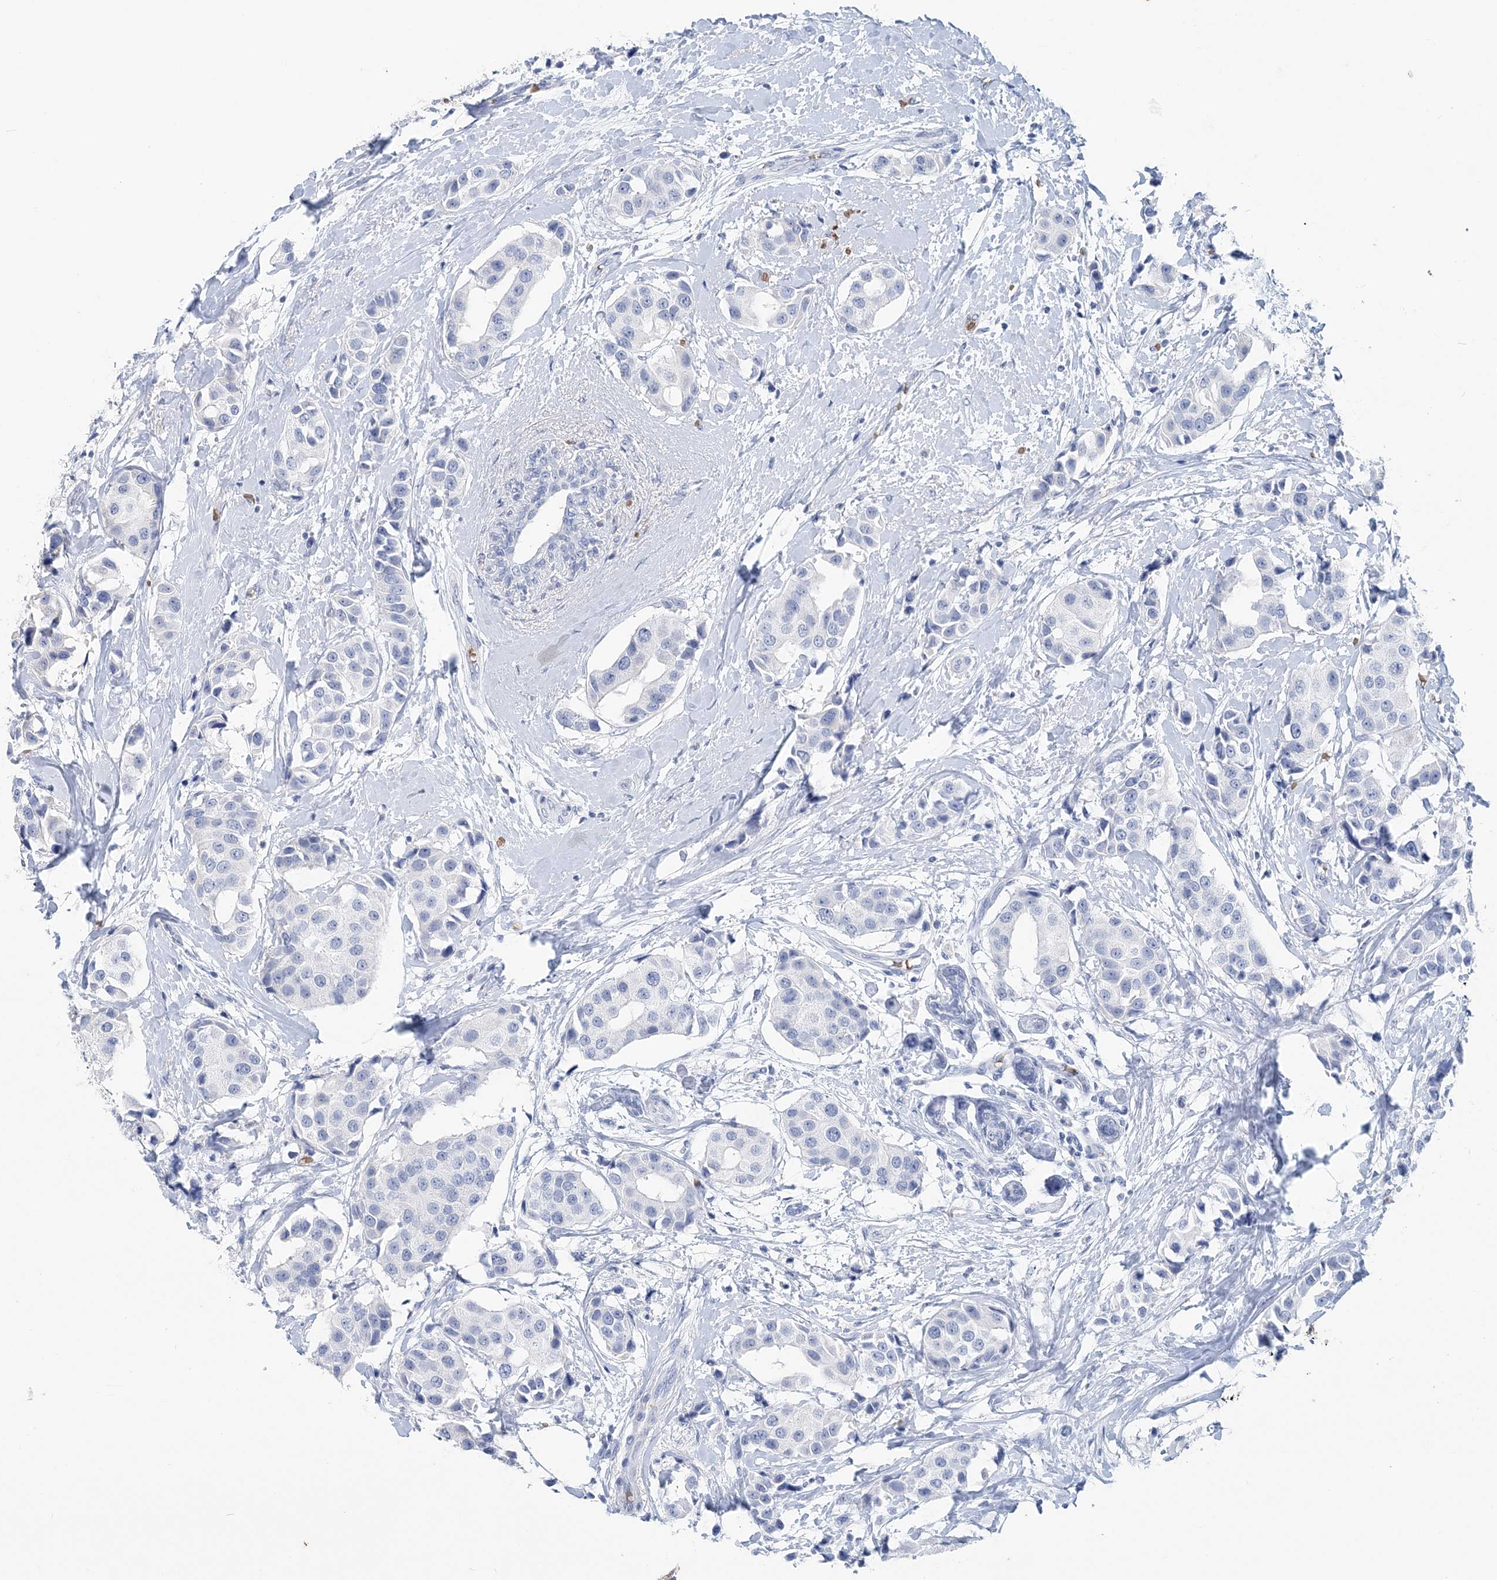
{"staining": {"intensity": "negative", "quantity": "none", "location": "none"}, "tissue": "breast cancer", "cell_type": "Tumor cells", "image_type": "cancer", "snomed": [{"axis": "morphology", "description": "Normal tissue, NOS"}, {"axis": "morphology", "description": "Duct carcinoma"}, {"axis": "topography", "description": "Breast"}], "caption": "The immunohistochemistry micrograph has no significant positivity in tumor cells of invasive ductal carcinoma (breast) tissue.", "gene": "HBD", "patient": {"sex": "female", "age": 39}}